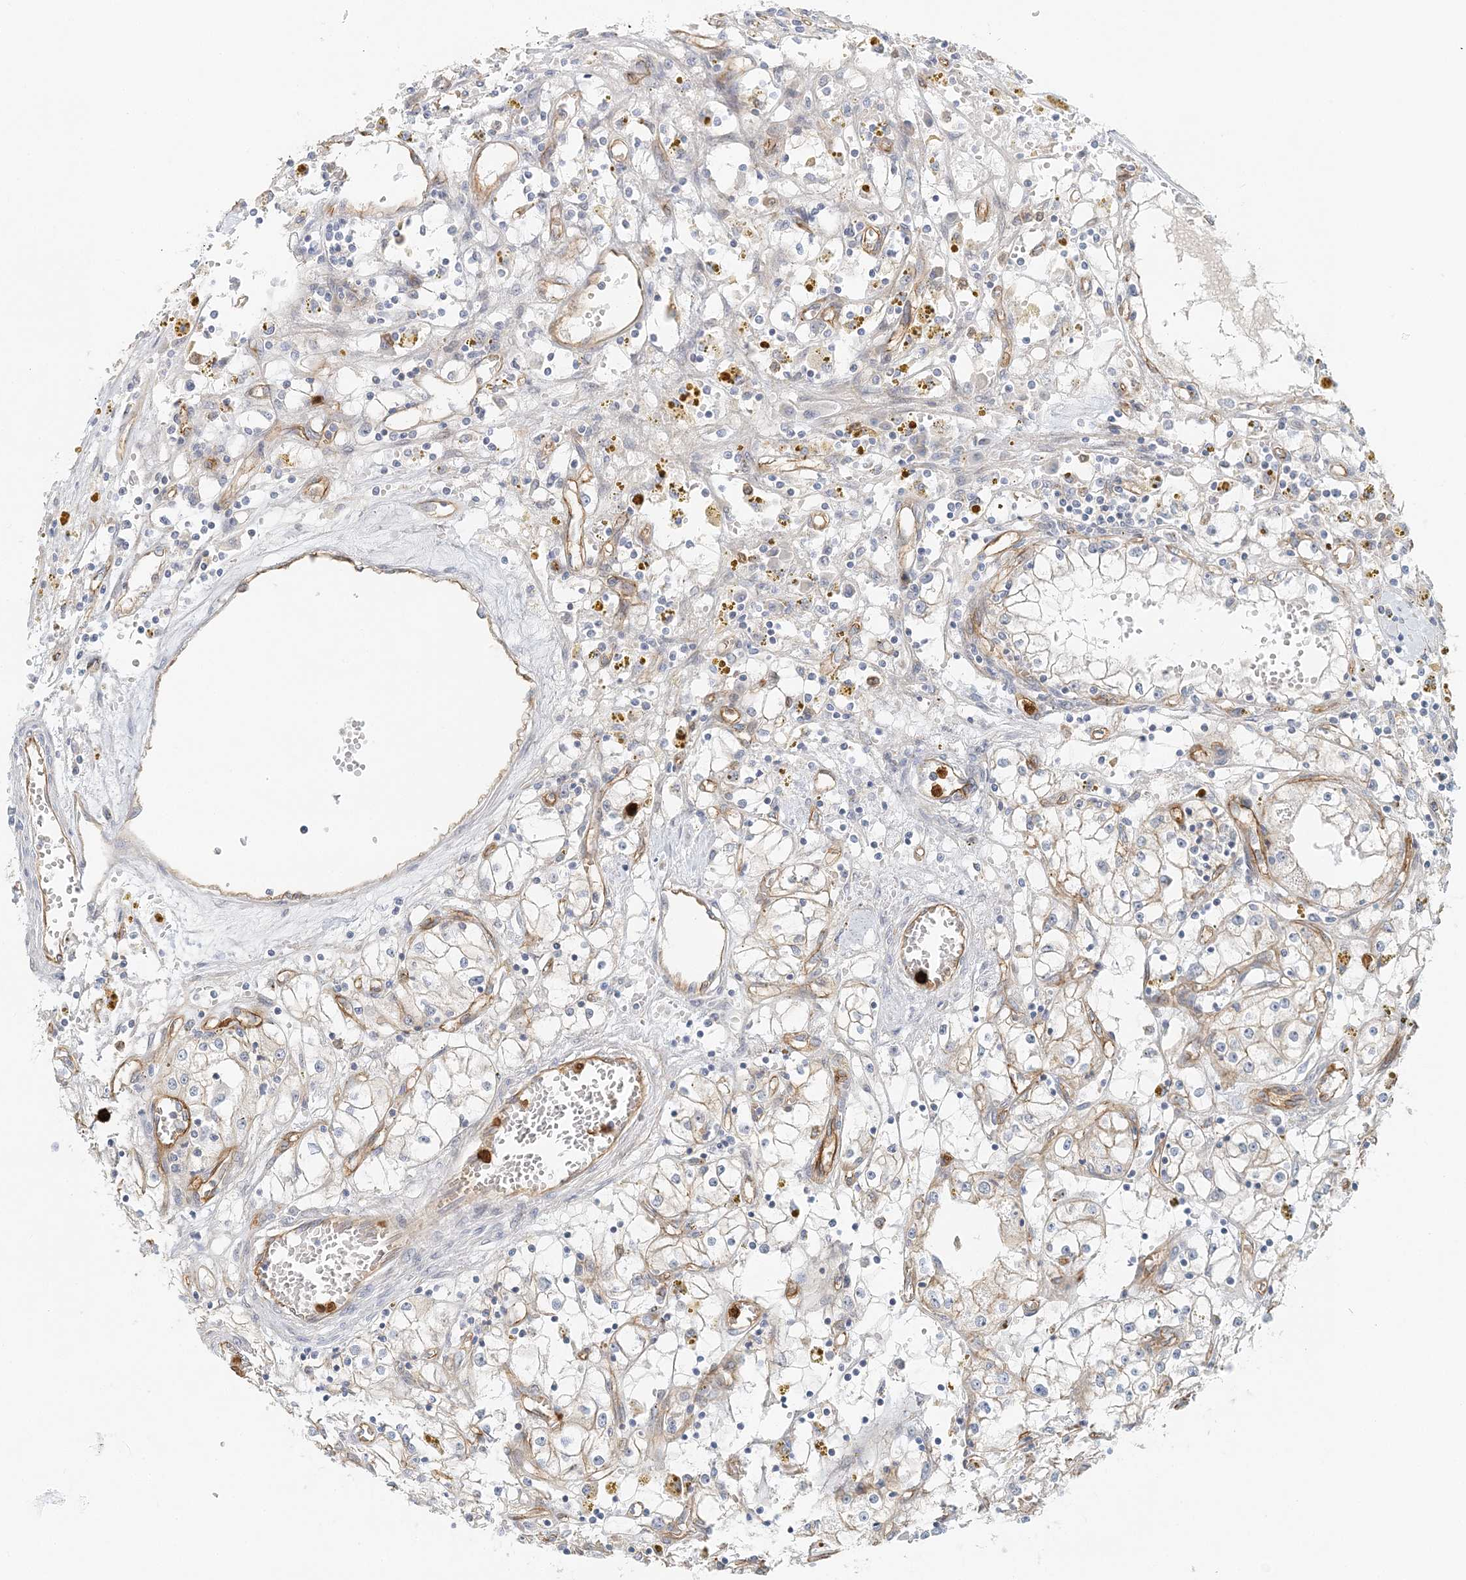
{"staining": {"intensity": "negative", "quantity": "none", "location": "none"}, "tissue": "renal cancer", "cell_type": "Tumor cells", "image_type": "cancer", "snomed": [{"axis": "morphology", "description": "Adenocarcinoma, NOS"}, {"axis": "topography", "description": "Kidney"}], "caption": "IHC micrograph of human renal adenocarcinoma stained for a protein (brown), which reveals no staining in tumor cells.", "gene": "DNAH1", "patient": {"sex": "male", "age": 56}}